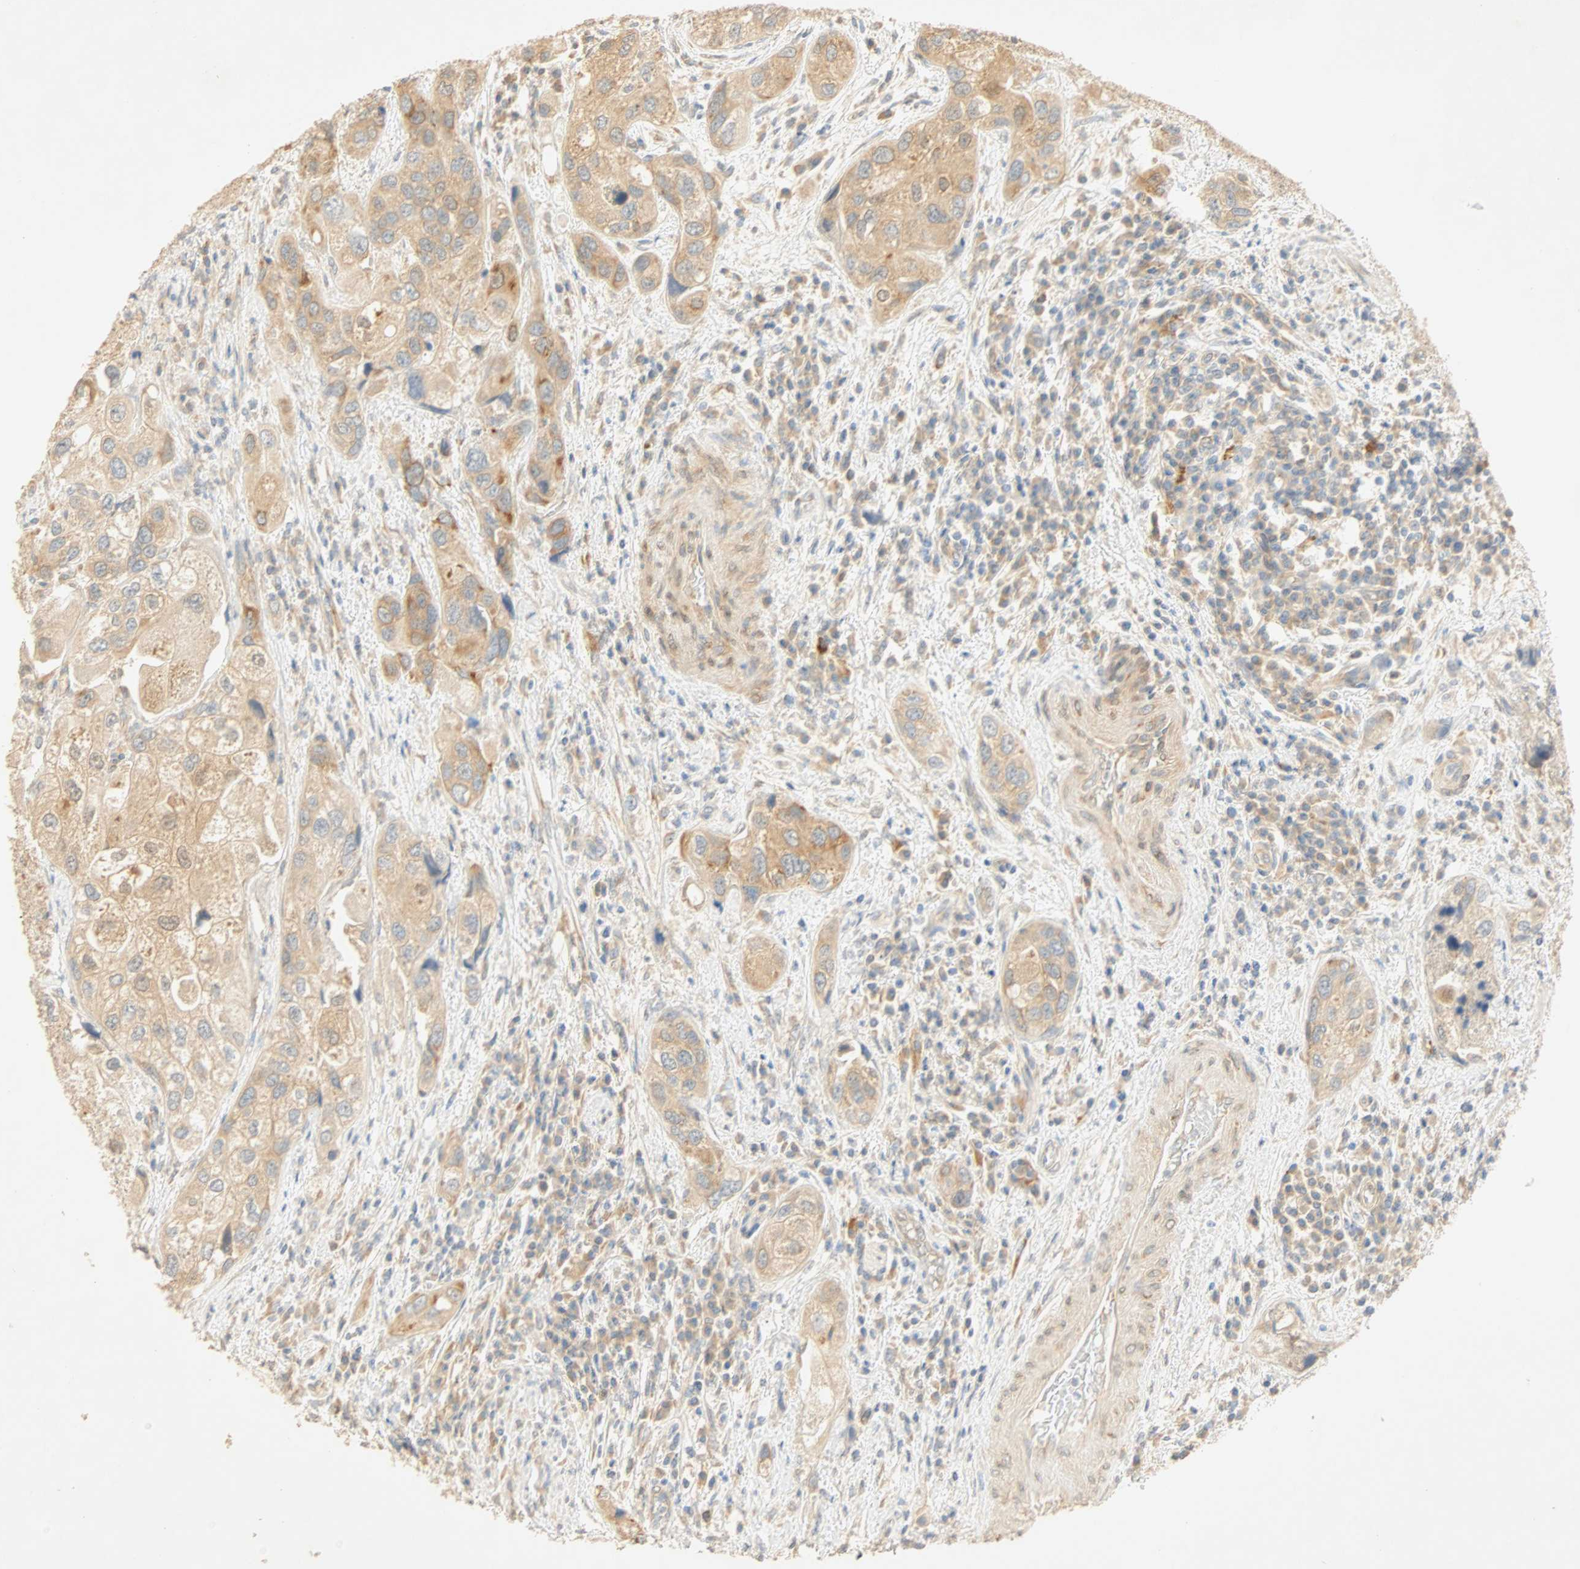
{"staining": {"intensity": "moderate", "quantity": ">75%", "location": "cytoplasmic/membranous"}, "tissue": "urothelial cancer", "cell_type": "Tumor cells", "image_type": "cancer", "snomed": [{"axis": "morphology", "description": "Urothelial carcinoma, High grade"}, {"axis": "topography", "description": "Urinary bladder"}], "caption": "Protein staining demonstrates moderate cytoplasmic/membranous staining in about >75% of tumor cells in urothelial cancer.", "gene": "SELENBP1", "patient": {"sex": "female", "age": 64}}